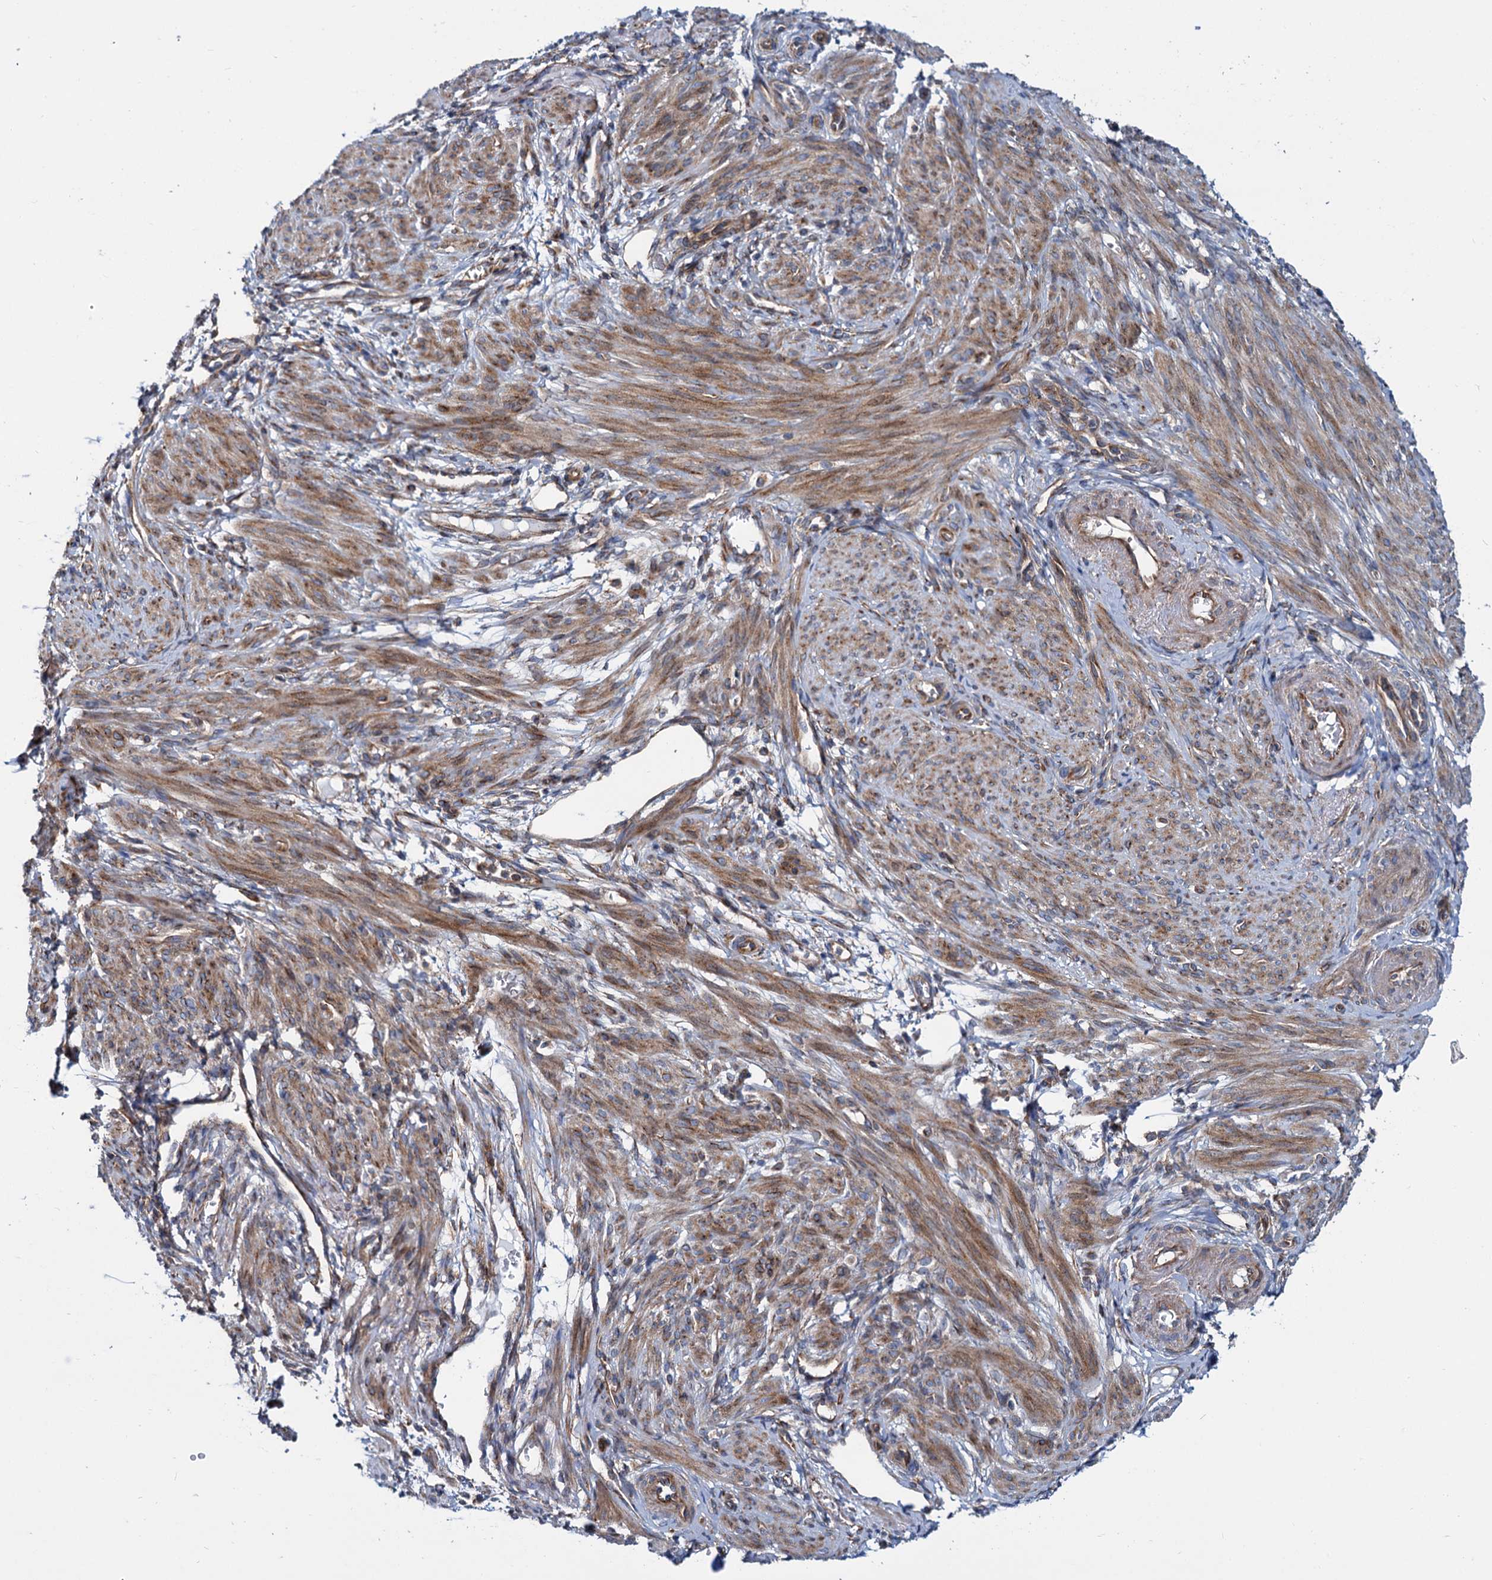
{"staining": {"intensity": "moderate", "quantity": "25%-75%", "location": "cytoplasmic/membranous"}, "tissue": "smooth muscle", "cell_type": "Smooth muscle cells", "image_type": "normal", "snomed": [{"axis": "morphology", "description": "Normal tissue, NOS"}, {"axis": "topography", "description": "Smooth muscle"}], "caption": "IHC micrograph of normal smooth muscle stained for a protein (brown), which shows medium levels of moderate cytoplasmic/membranous staining in about 25%-75% of smooth muscle cells.", "gene": "PSEN1", "patient": {"sex": "female", "age": 39}}